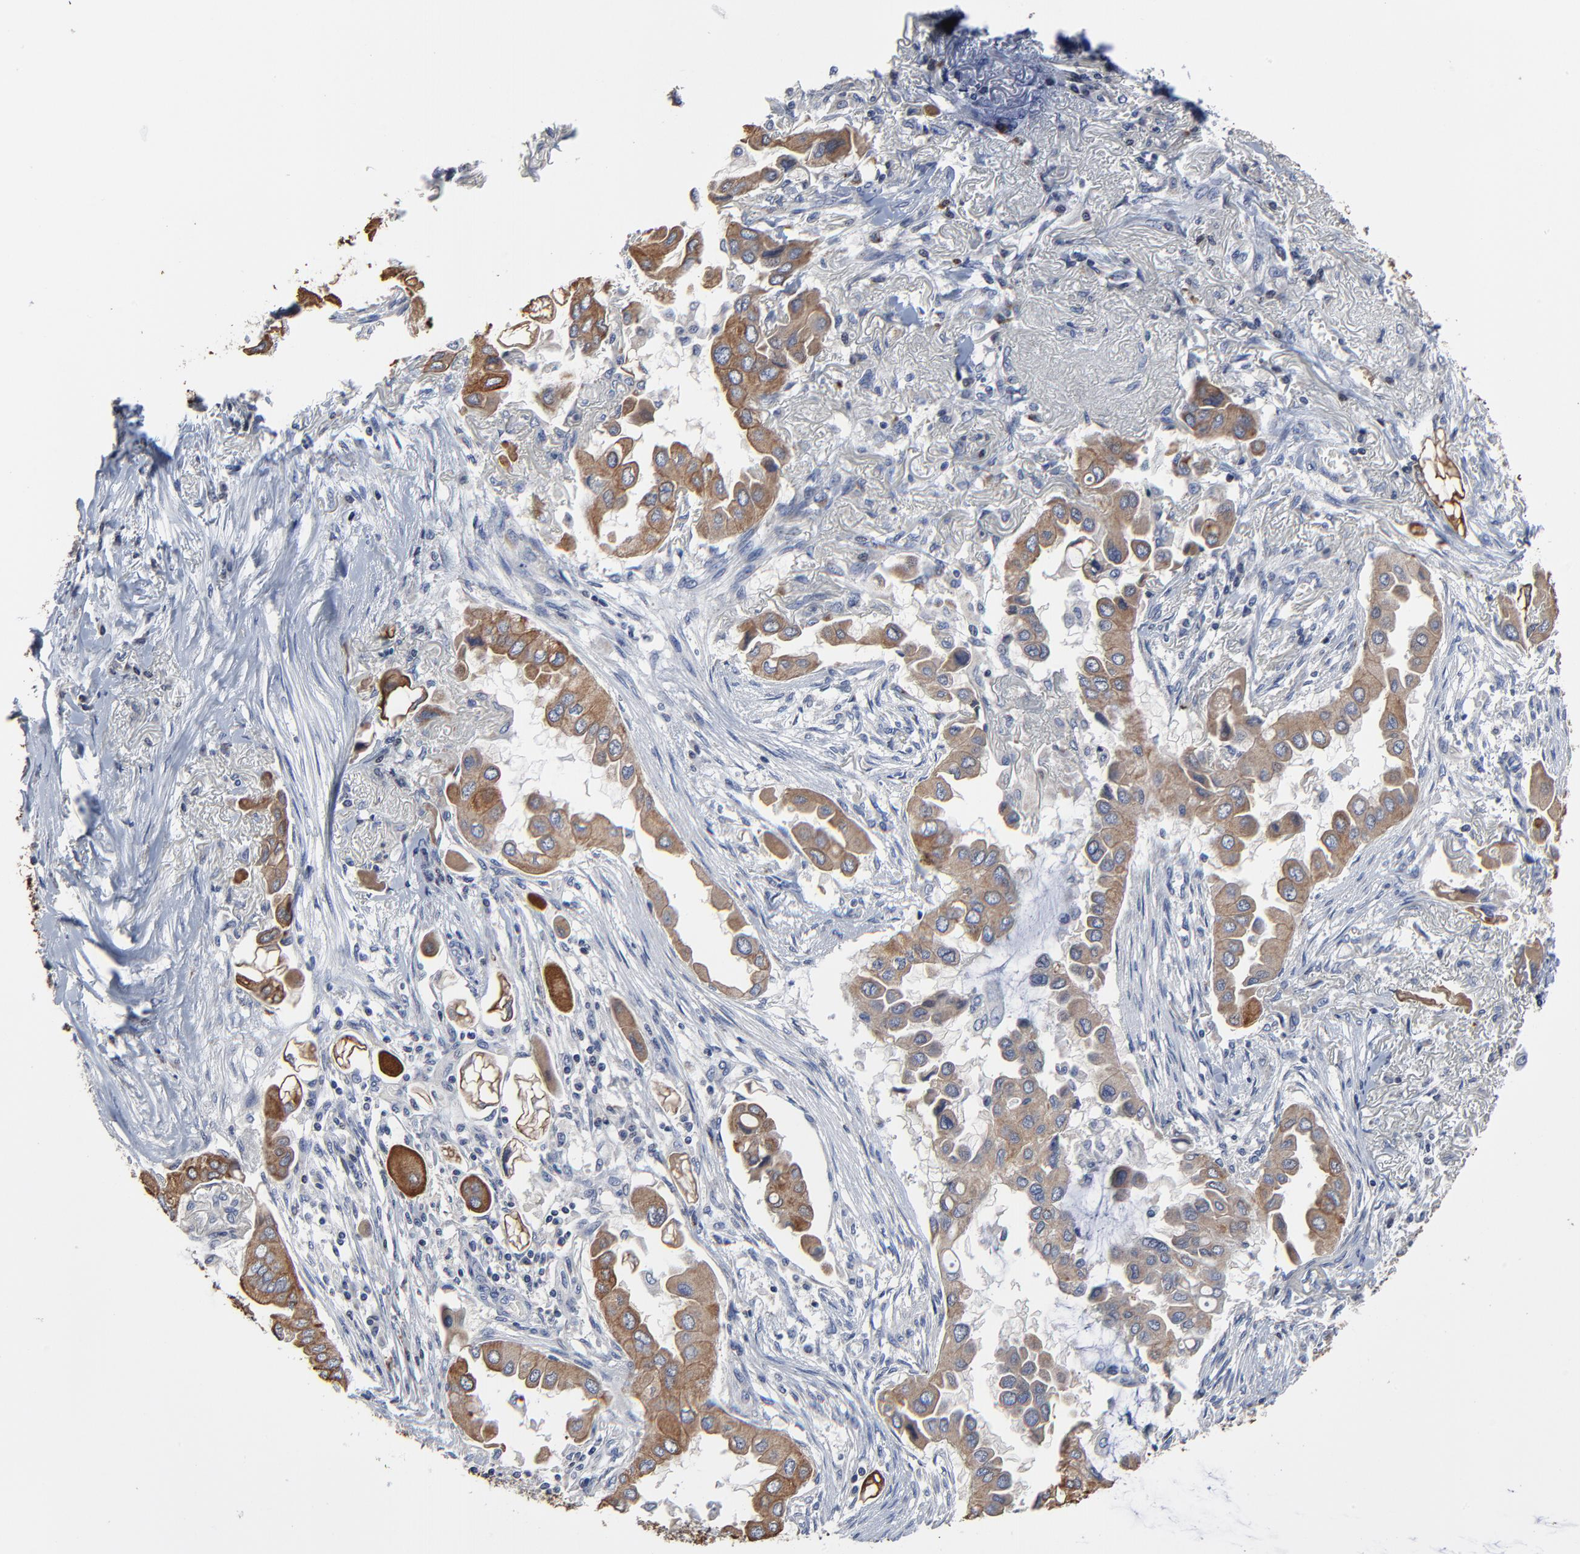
{"staining": {"intensity": "moderate", "quantity": ">75%", "location": "cytoplasmic/membranous"}, "tissue": "lung cancer", "cell_type": "Tumor cells", "image_type": "cancer", "snomed": [{"axis": "morphology", "description": "Adenocarcinoma, NOS"}, {"axis": "topography", "description": "Lung"}], "caption": "There is medium levels of moderate cytoplasmic/membranous positivity in tumor cells of lung cancer (adenocarcinoma), as demonstrated by immunohistochemical staining (brown color).", "gene": "LNX1", "patient": {"sex": "female", "age": 76}}